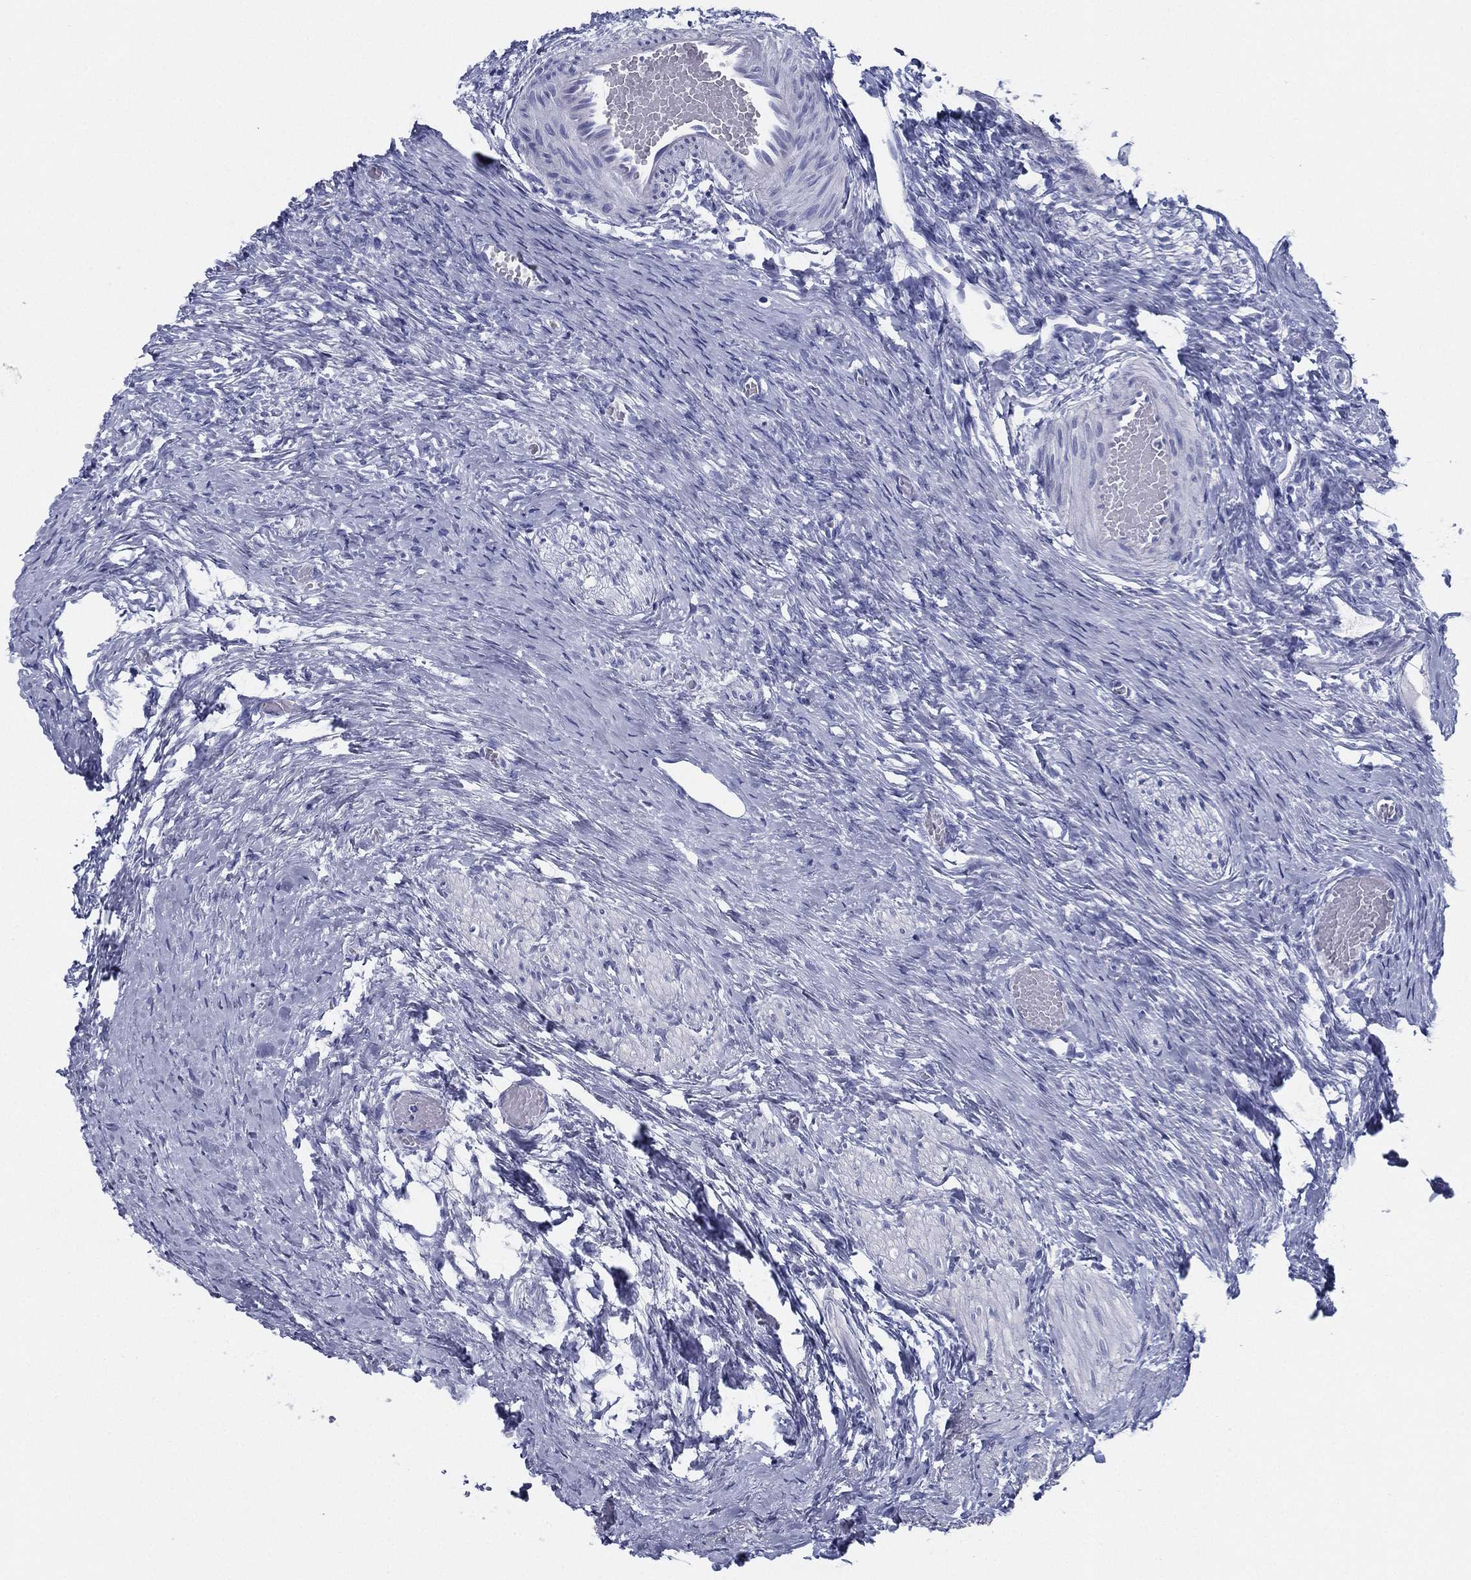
{"staining": {"intensity": "negative", "quantity": "none", "location": "none"}, "tissue": "ovary", "cell_type": "Follicle cells", "image_type": "normal", "snomed": [{"axis": "morphology", "description": "Normal tissue, NOS"}, {"axis": "topography", "description": "Ovary"}], "caption": "Immunohistochemistry of normal human ovary demonstrates no staining in follicle cells. The staining was performed using DAB (3,3'-diaminobenzidine) to visualize the protein expression in brown, while the nuclei were stained in blue with hematoxylin (Magnification: 20x).", "gene": "ATP1B2", "patient": {"sex": "female", "age": 27}}